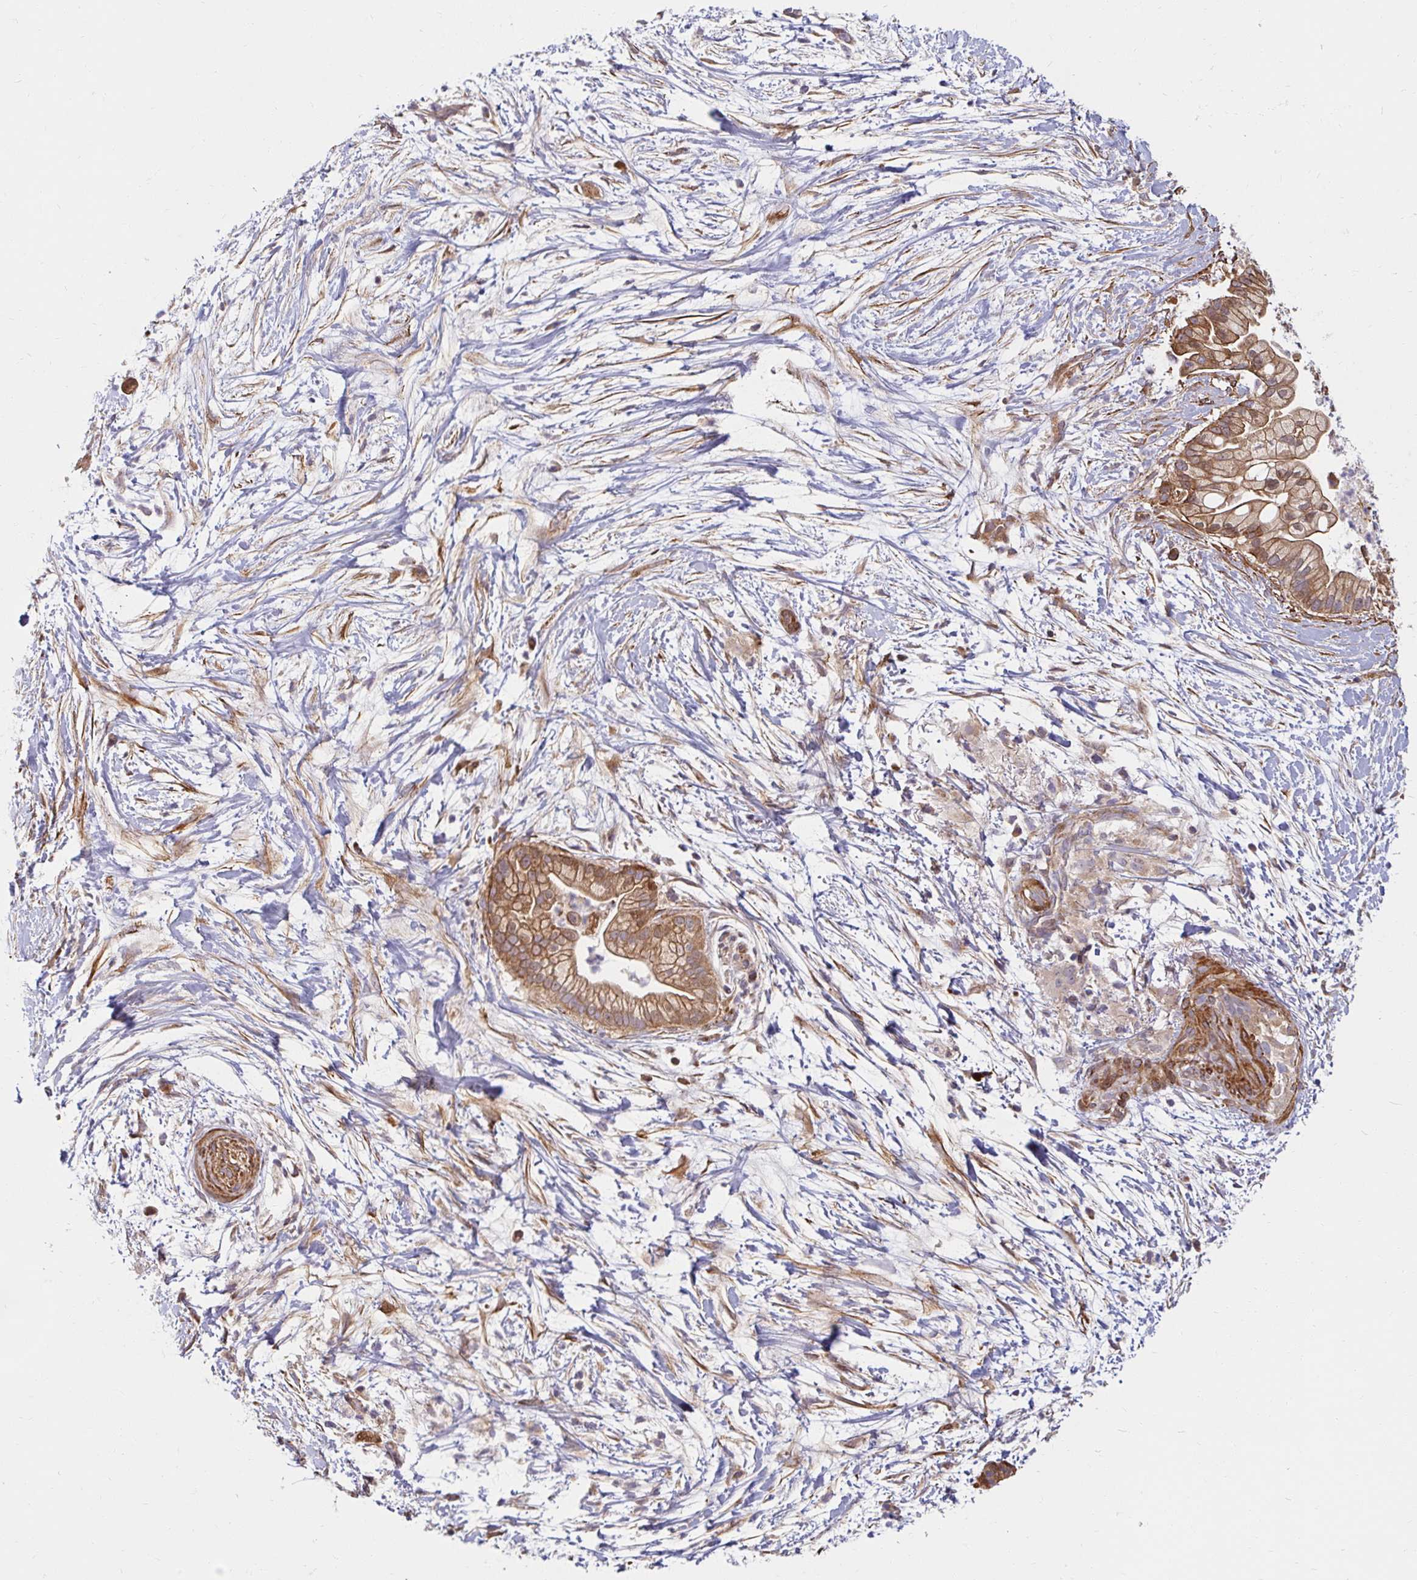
{"staining": {"intensity": "moderate", "quantity": ">75%", "location": "cytoplasmic/membranous"}, "tissue": "pancreatic cancer", "cell_type": "Tumor cells", "image_type": "cancer", "snomed": [{"axis": "morphology", "description": "Adenocarcinoma, NOS"}, {"axis": "topography", "description": "Pancreas"}], "caption": "DAB (3,3'-diaminobenzidine) immunohistochemical staining of human adenocarcinoma (pancreatic) demonstrates moderate cytoplasmic/membranous protein staining in approximately >75% of tumor cells. The staining is performed using DAB (3,3'-diaminobenzidine) brown chromogen to label protein expression. The nuclei are counter-stained blue using hematoxylin.", "gene": "BTF3", "patient": {"sex": "female", "age": 69}}